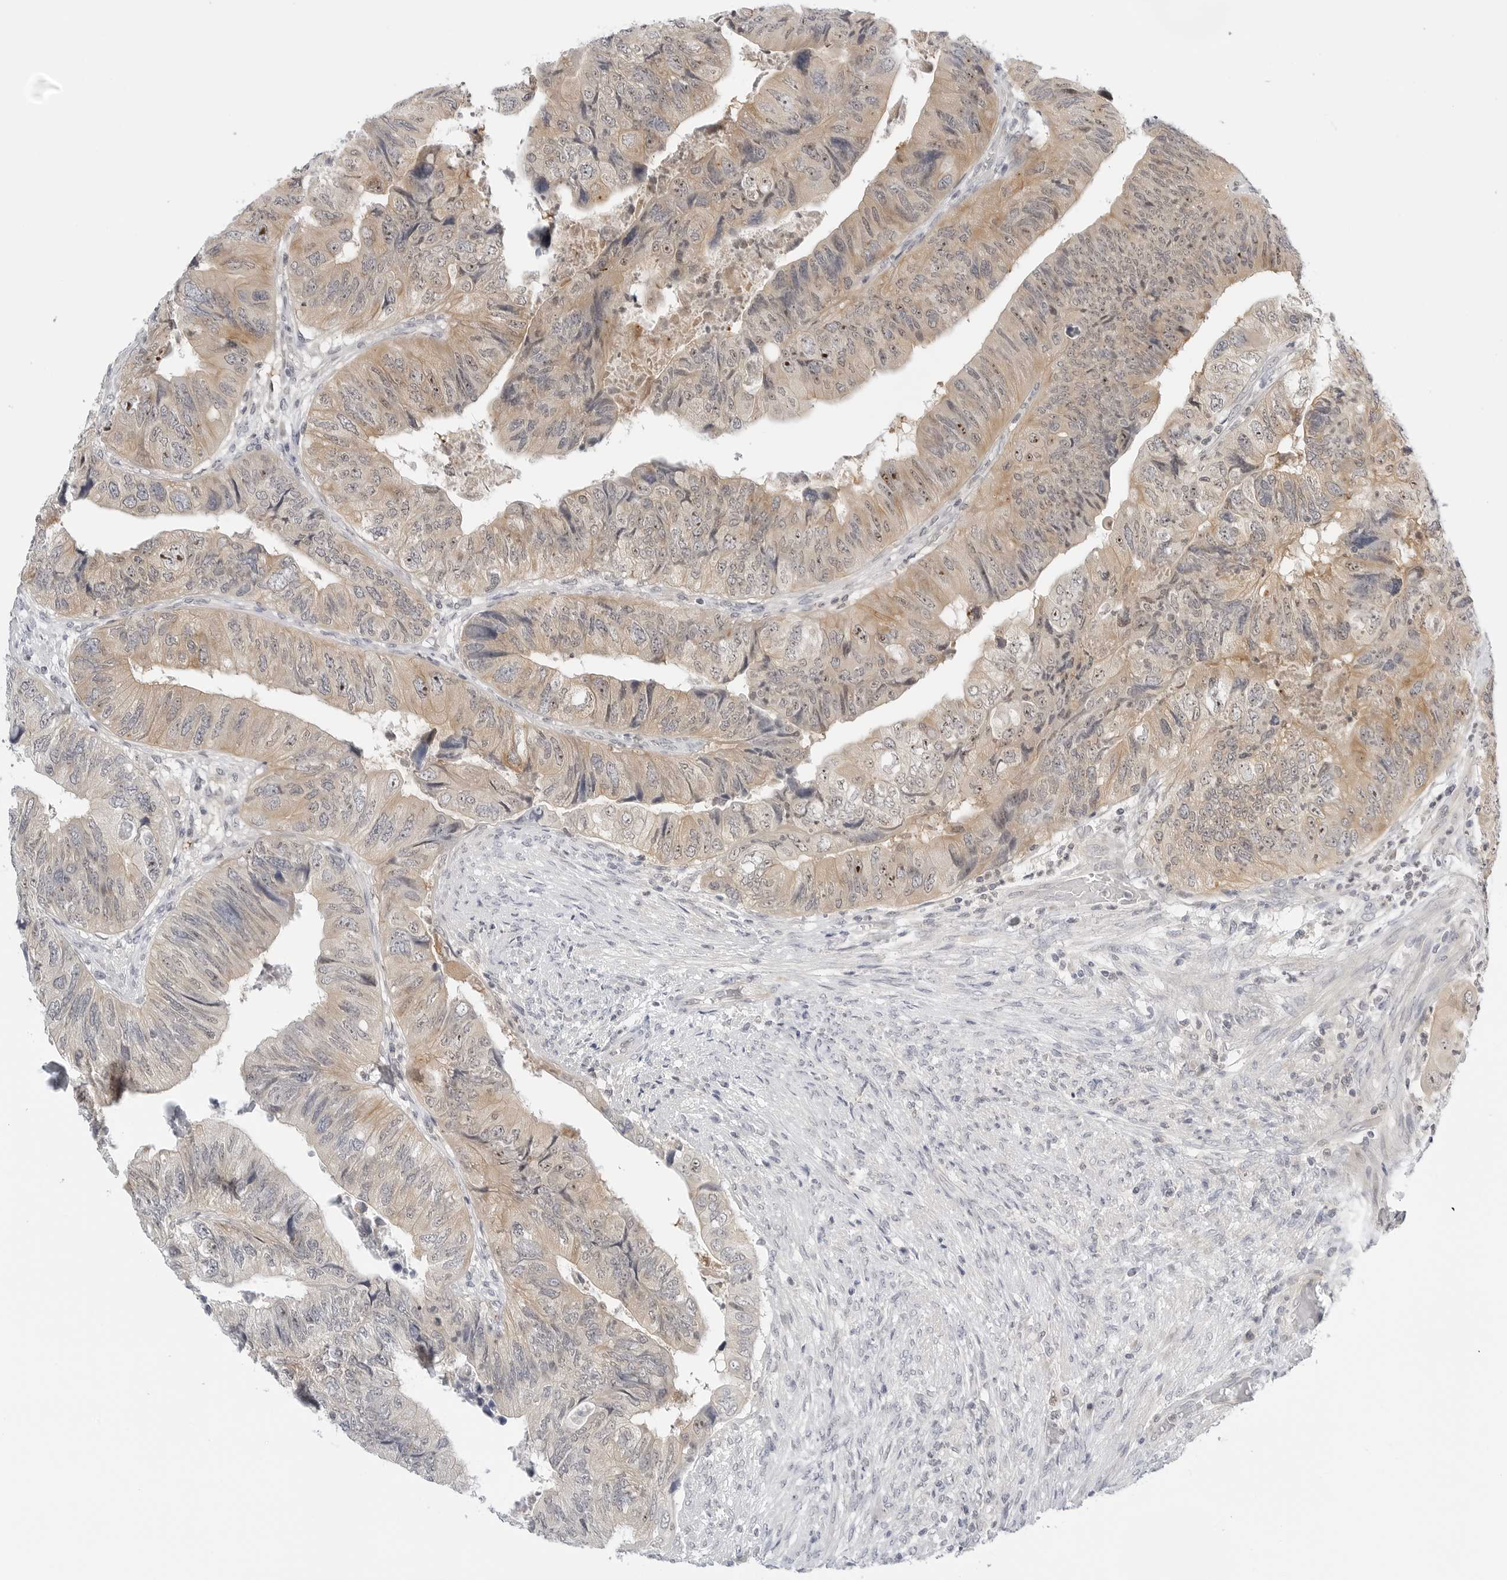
{"staining": {"intensity": "moderate", "quantity": ">75%", "location": "cytoplasmic/membranous,nuclear"}, "tissue": "colorectal cancer", "cell_type": "Tumor cells", "image_type": "cancer", "snomed": [{"axis": "morphology", "description": "Adenocarcinoma, NOS"}, {"axis": "topography", "description": "Rectum"}], "caption": "Brown immunohistochemical staining in human adenocarcinoma (colorectal) demonstrates moderate cytoplasmic/membranous and nuclear staining in about >75% of tumor cells.", "gene": "MAP2K5", "patient": {"sex": "male", "age": 63}}